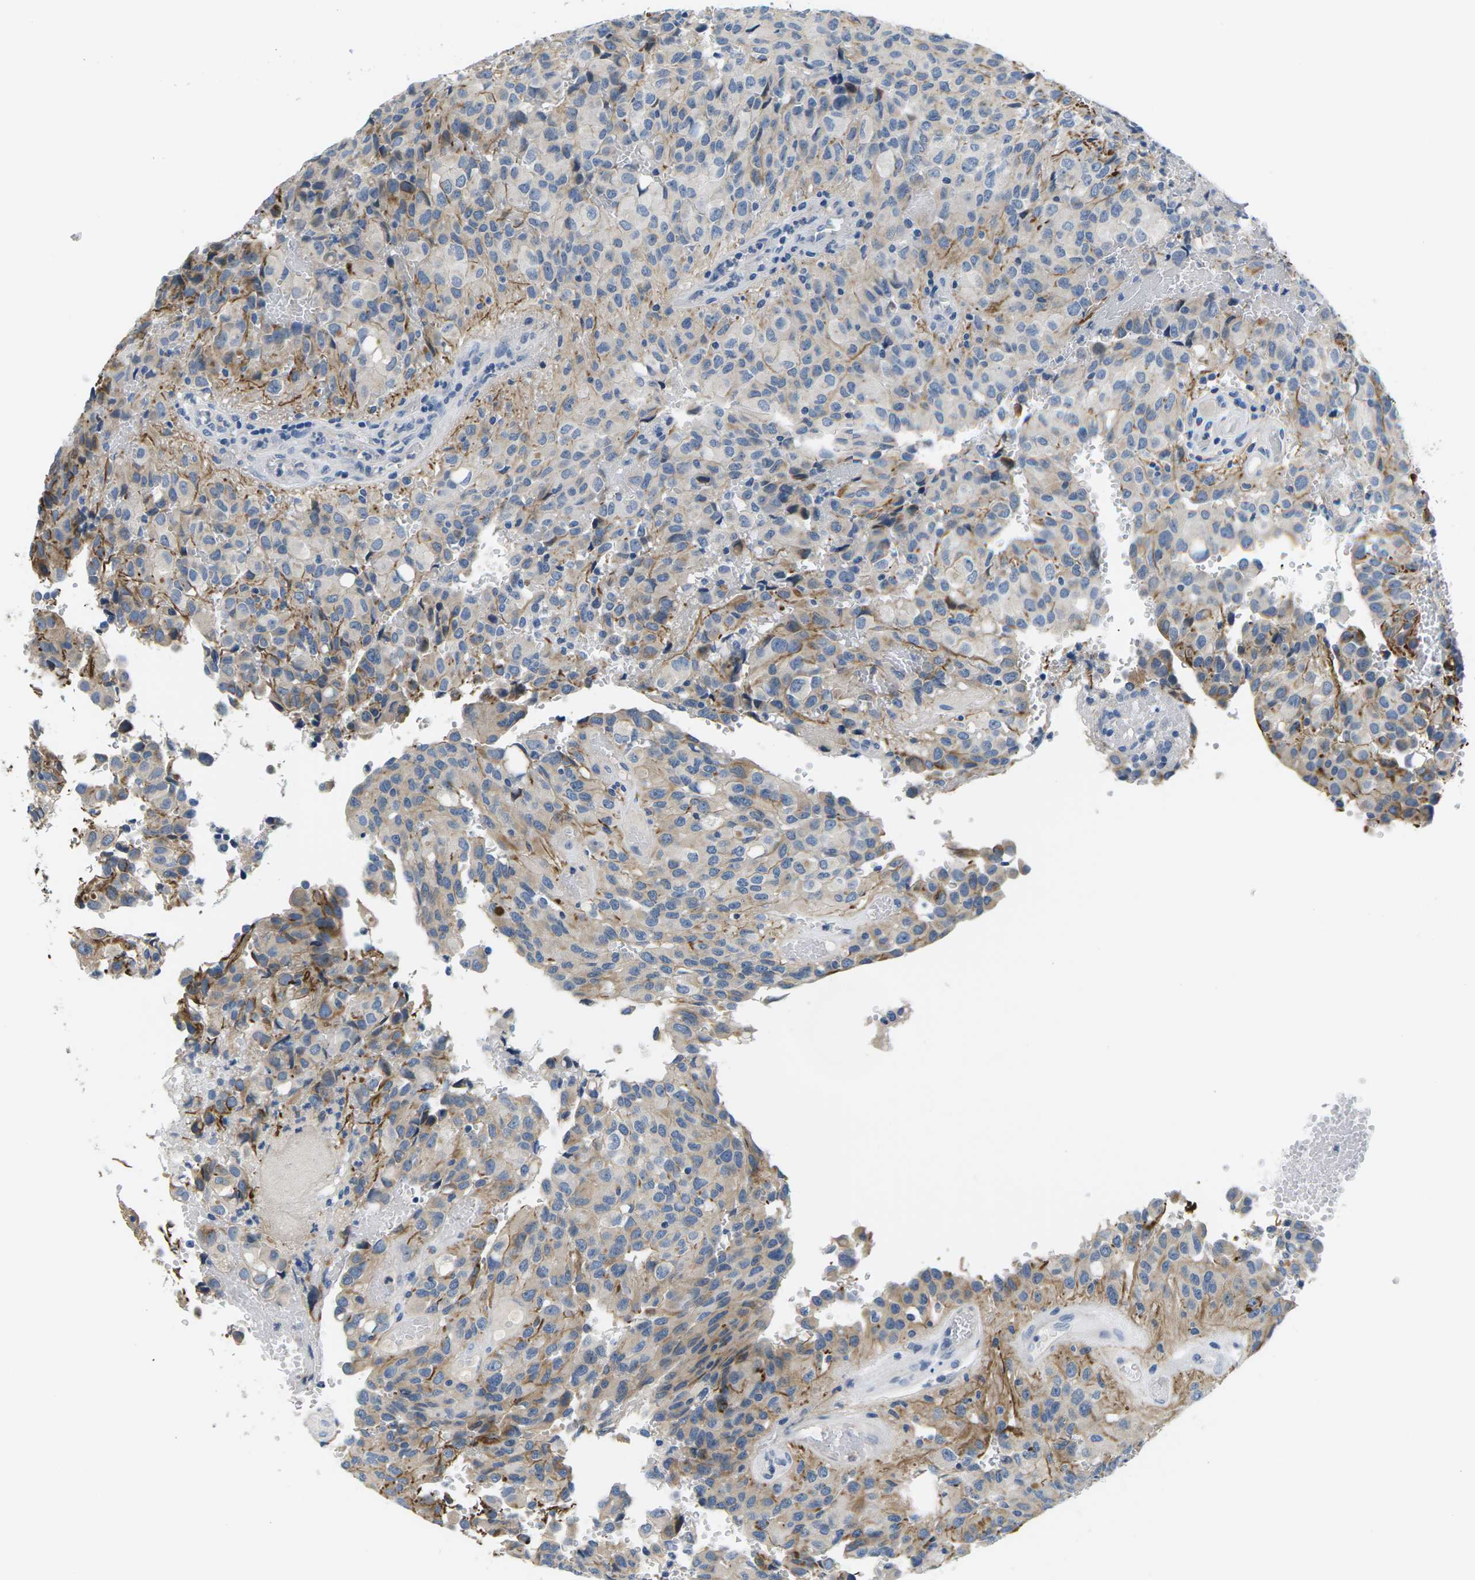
{"staining": {"intensity": "weak", "quantity": "25%-75%", "location": "cytoplasmic/membranous"}, "tissue": "glioma", "cell_type": "Tumor cells", "image_type": "cancer", "snomed": [{"axis": "morphology", "description": "Glioma, malignant, High grade"}, {"axis": "topography", "description": "Brain"}], "caption": "Protein staining displays weak cytoplasmic/membranous expression in about 25%-75% of tumor cells in high-grade glioma (malignant). (Brightfield microscopy of DAB IHC at high magnification).", "gene": "TSPAN2", "patient": {"sex": "male", "age": 32}}